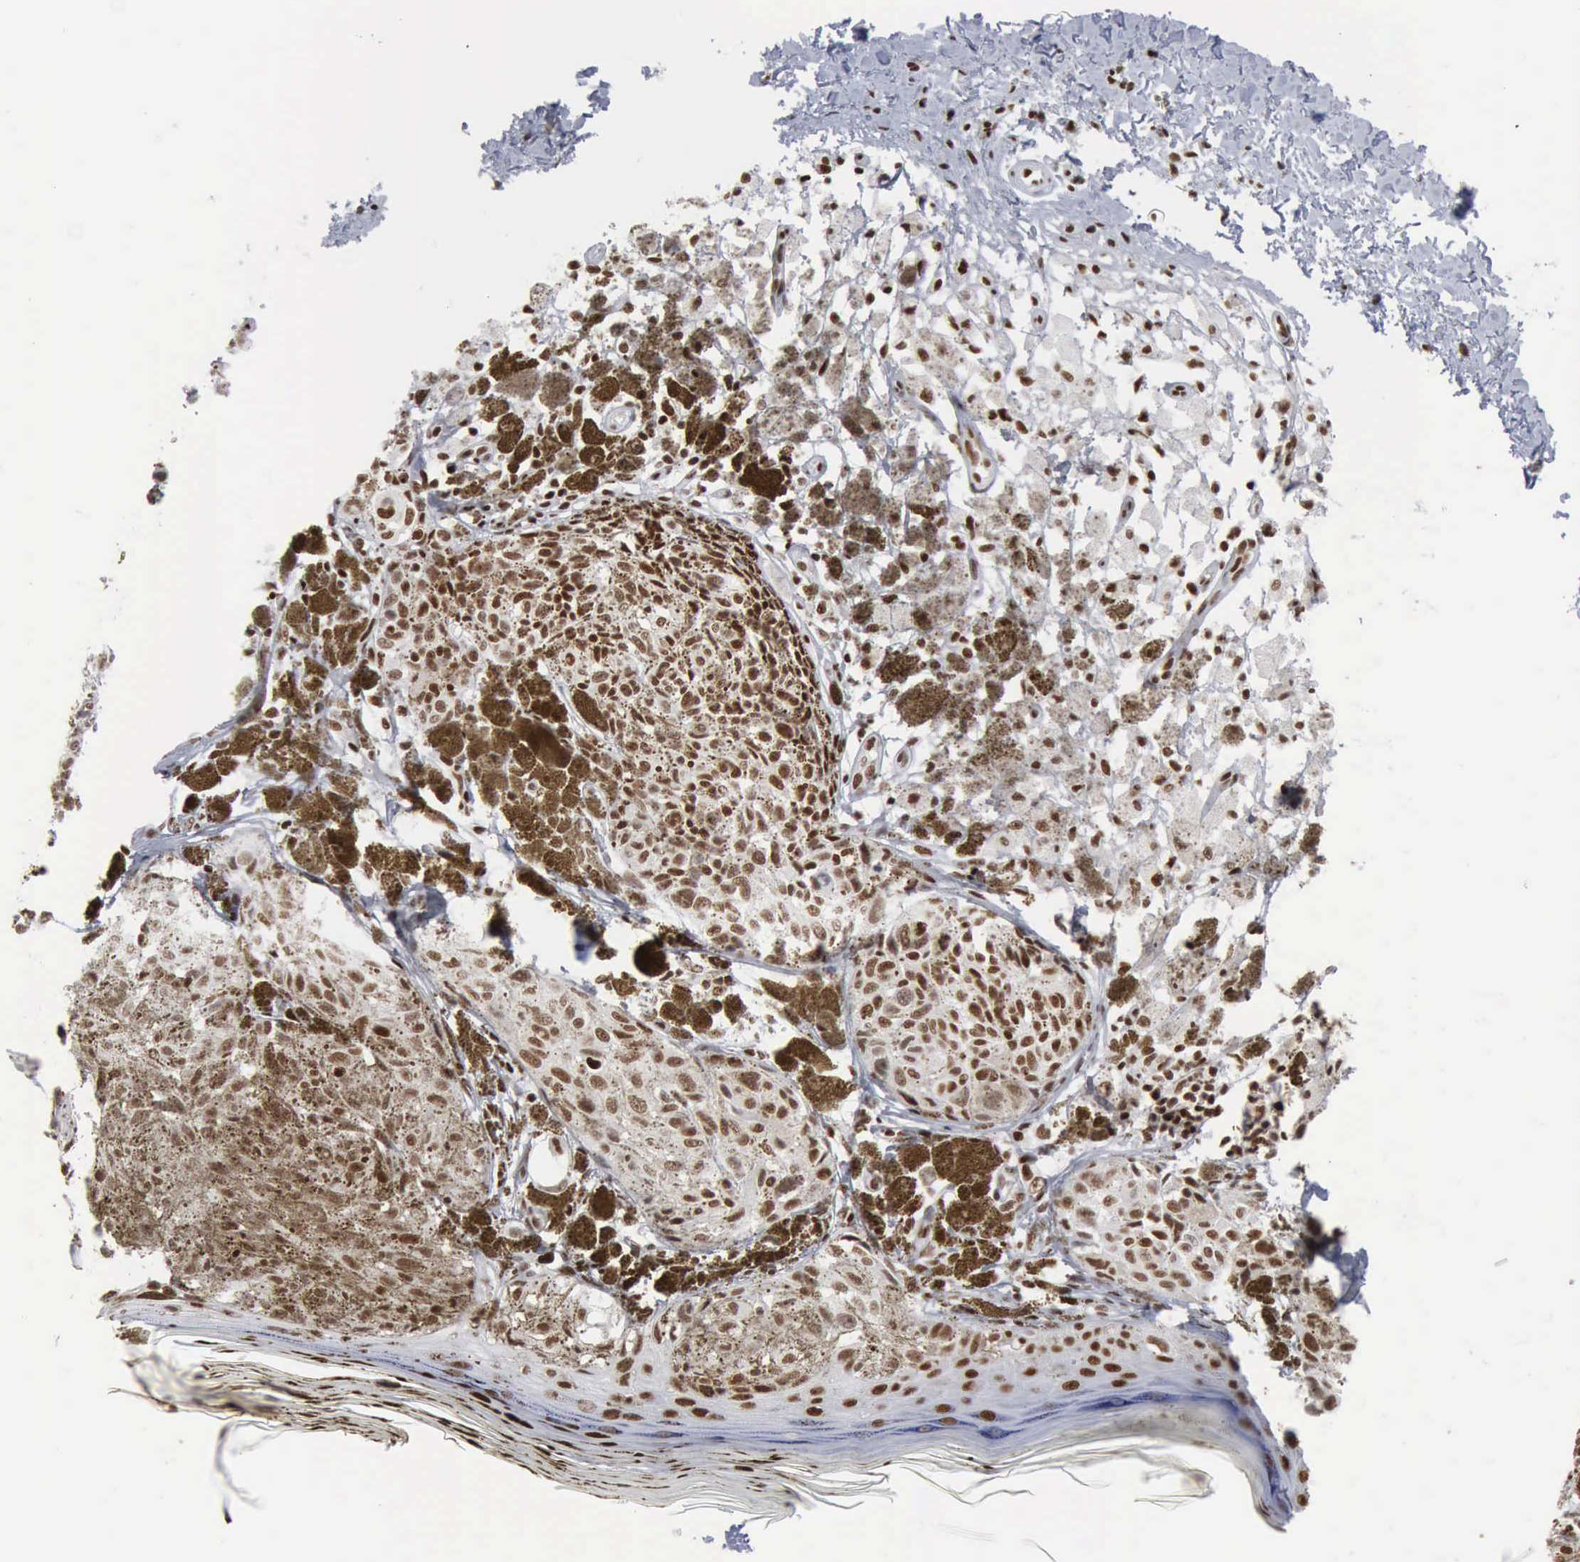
{"staining": {"intensity": "moderate", "quantity": ">75%", "location": "nuclear"}, "tissue": "melanoma", "cell_type": "Tumor cells", "image_type": "cancer", "snomed": [{"axis": "morphology", "description": "Malignant melanoma, NOS"}, {"axis": "topography", "description": "Skin"}], "caption": "Malignant melanoma stained with a protein marker displays moderate staining in tumor cells.", "gene": "XPA", "patient": {"sex": "male", "age": 45}}